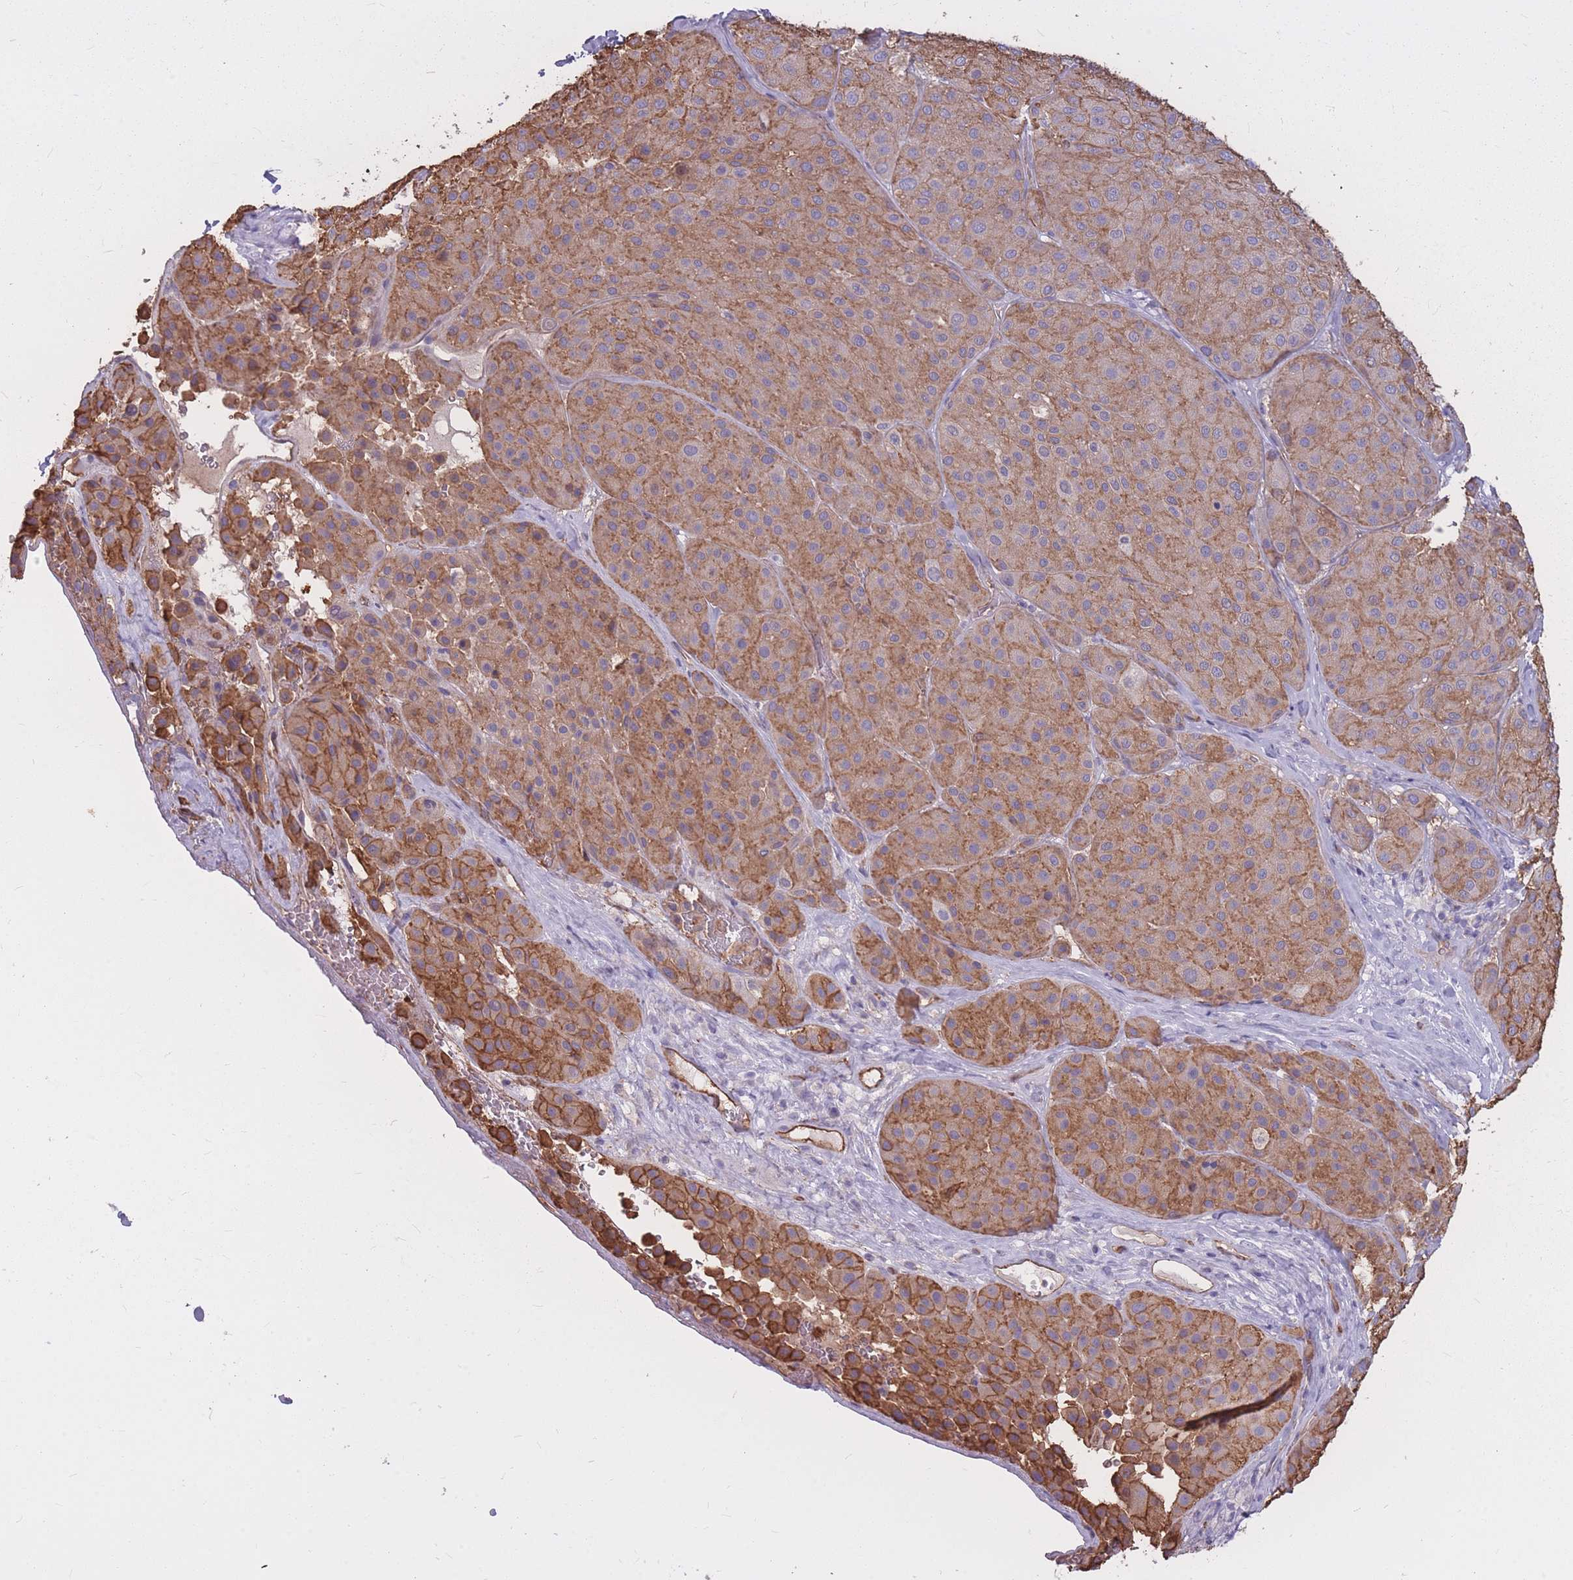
{"staining": {"intensity": "moderate", "quantity": ">75%", "location": "cytoplasmic/membranous"}, "tissue": "melanoma", "cell_type": "Tumor cells", "image_type": "cancer", "snomed": [{"axis": "morphology", "description": "Malignant melanoma, Metastatic site"}, {"axis": "topography", "description": "Smooth muscle"}], "caption": "Immunohistochemistry micrograph of neoplastic tissue: human malignant melanoma (metastatic site) stained using immunohistochemistry exhibits medium levels of moderate protein expression localized specifically in the cytoplasmic/membranous of tumor cells, appearing as a cytoplasmic/membranous brown color.", "gene": "GNA11", "patient": {"sex": "male", "age": 41}}